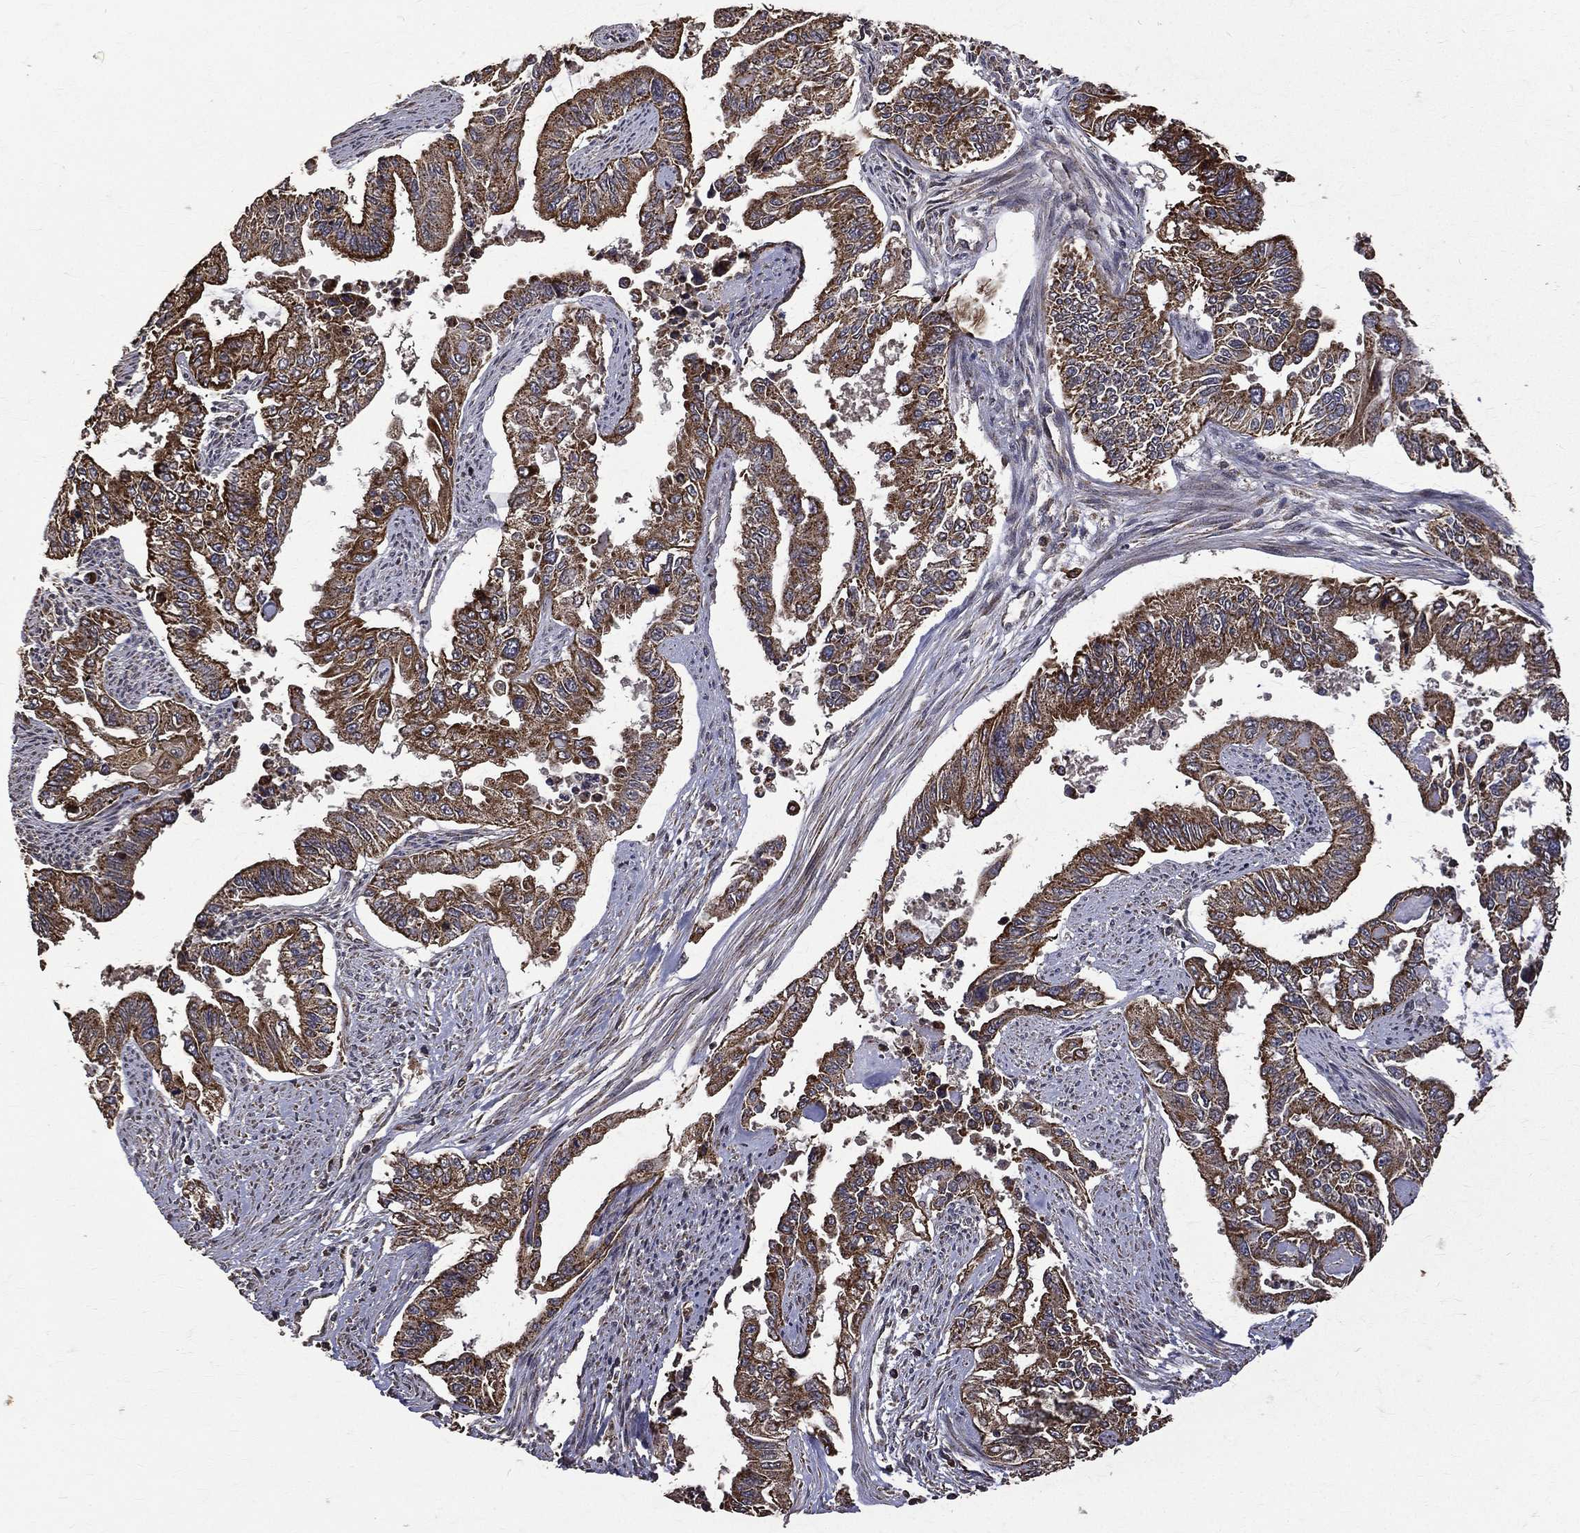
{"staining": {"intensity": "moderate", "quantity": ">75%", "location": "cytoplasmic/membranous"}, "tissue": "endometrial cancer", "cell_type": "Tumor cells", "image_type": "cancer", "snomed": [{"axis": "morphology", "description": "Adenocarcinoma, NOS"}, {"axis": "topography", "description": "Uterus"}], "caption": "Immunohistochemistry (IHC) of endometrial cancer (adenocarcinoma) shows medium levels of moderate cytoplasmic/membranous staining in about >75% of tumor cells.", "gene": "RPGR", "patient": {"sex": "female", "age": 59}}